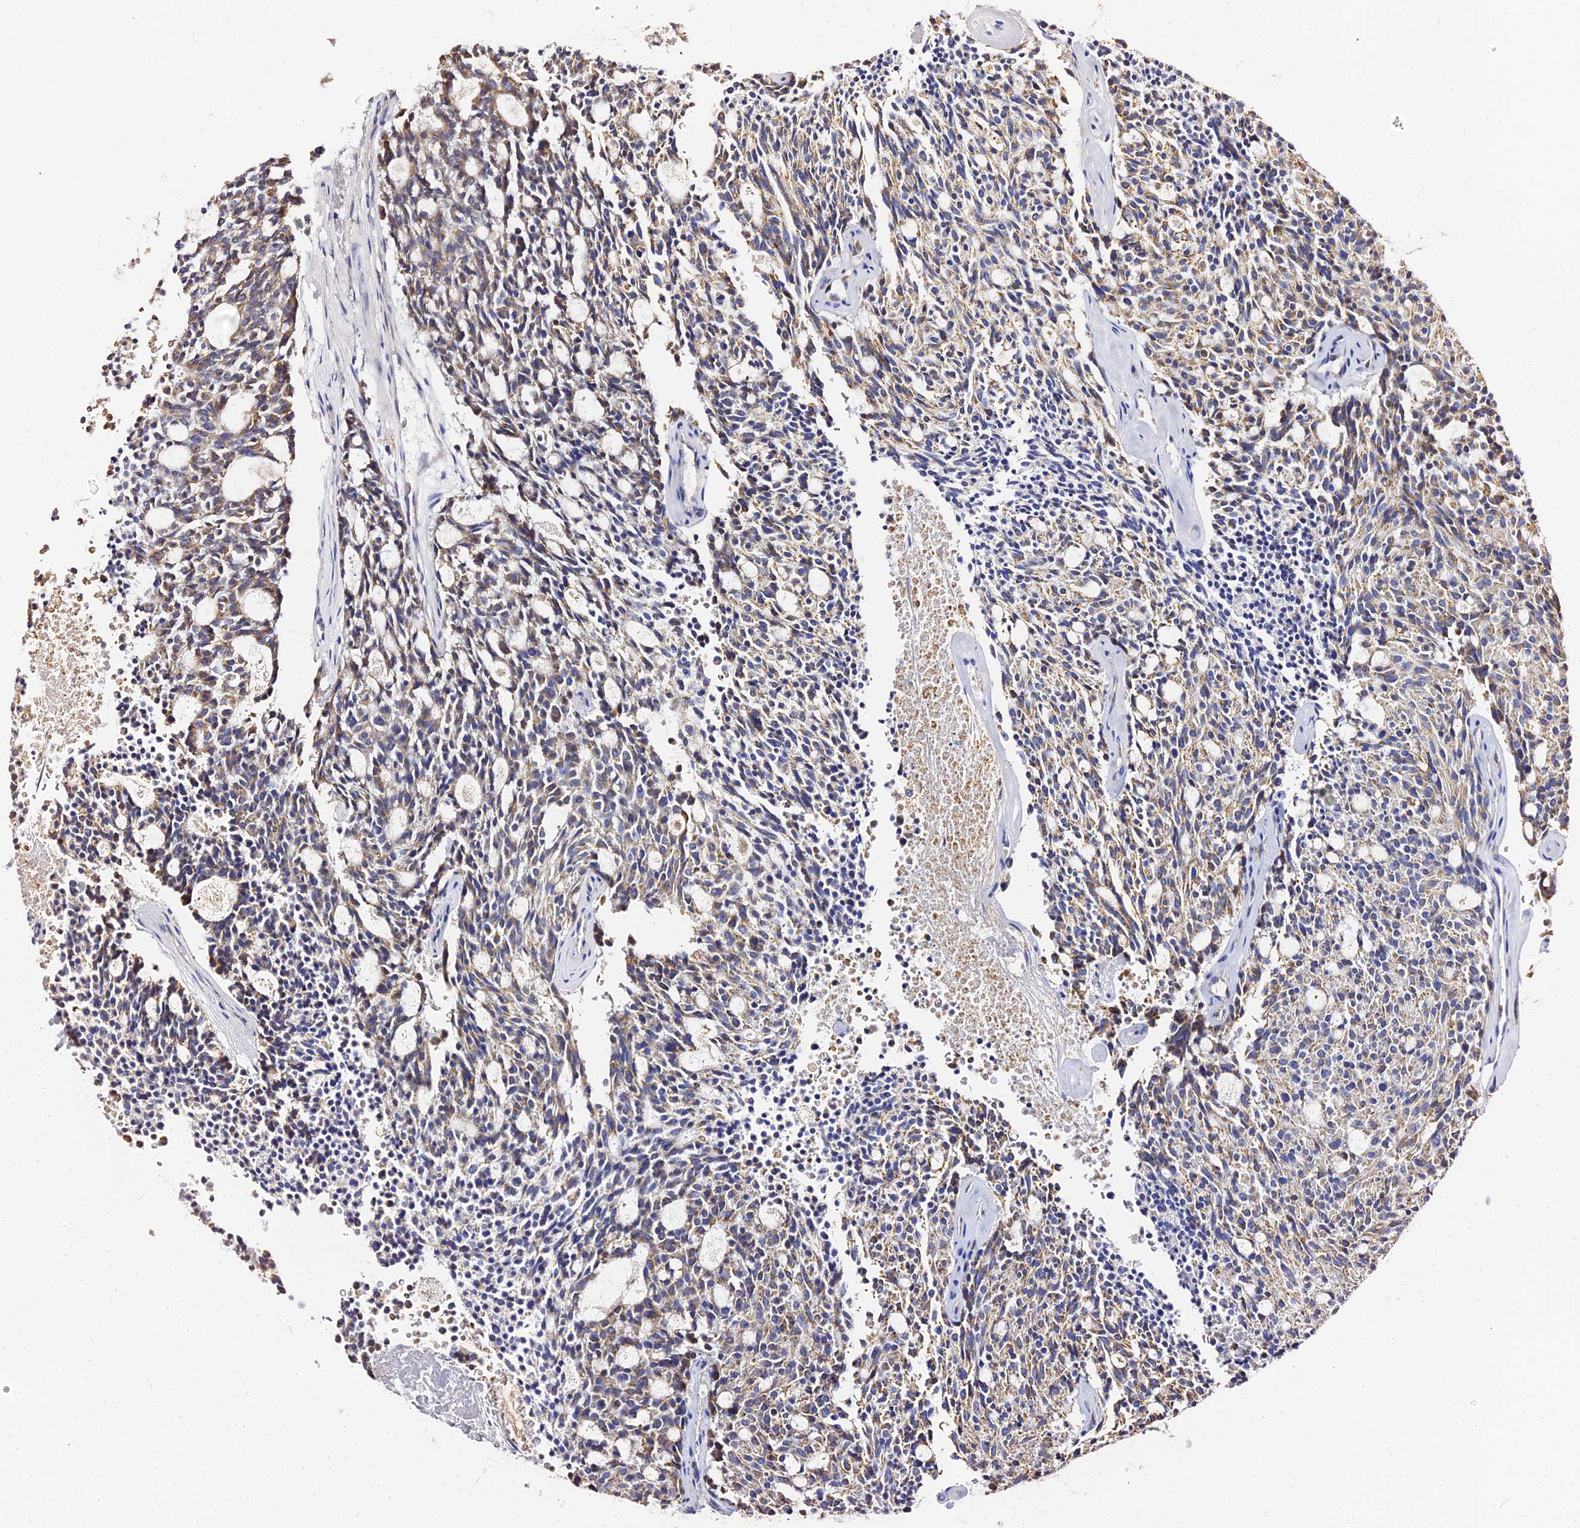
{"staining": {"intensity": "moderate", "quantity": "25%-75%", "location": "cytoplasmic/membranous"}, "tissue": "carcinoid", "cell_type": "Tumor cells", "image_type": "cancer", "snomed": [{"axis": "morphology", "description": "Carcinoid, malignant, NOS"}, {"axis": "topography", "description": "Pancreas"}], "caption": "Immunohistochemical staining of human carcinoid shows medium levels of moderate cytoplasmic/membranous expression in about 25%-75% of tumor cells. The protein is shown in brown color, while the nuclei are stained blue.", "gene": "ZNF573", "patient": {"sex": "female", "age": 54}}